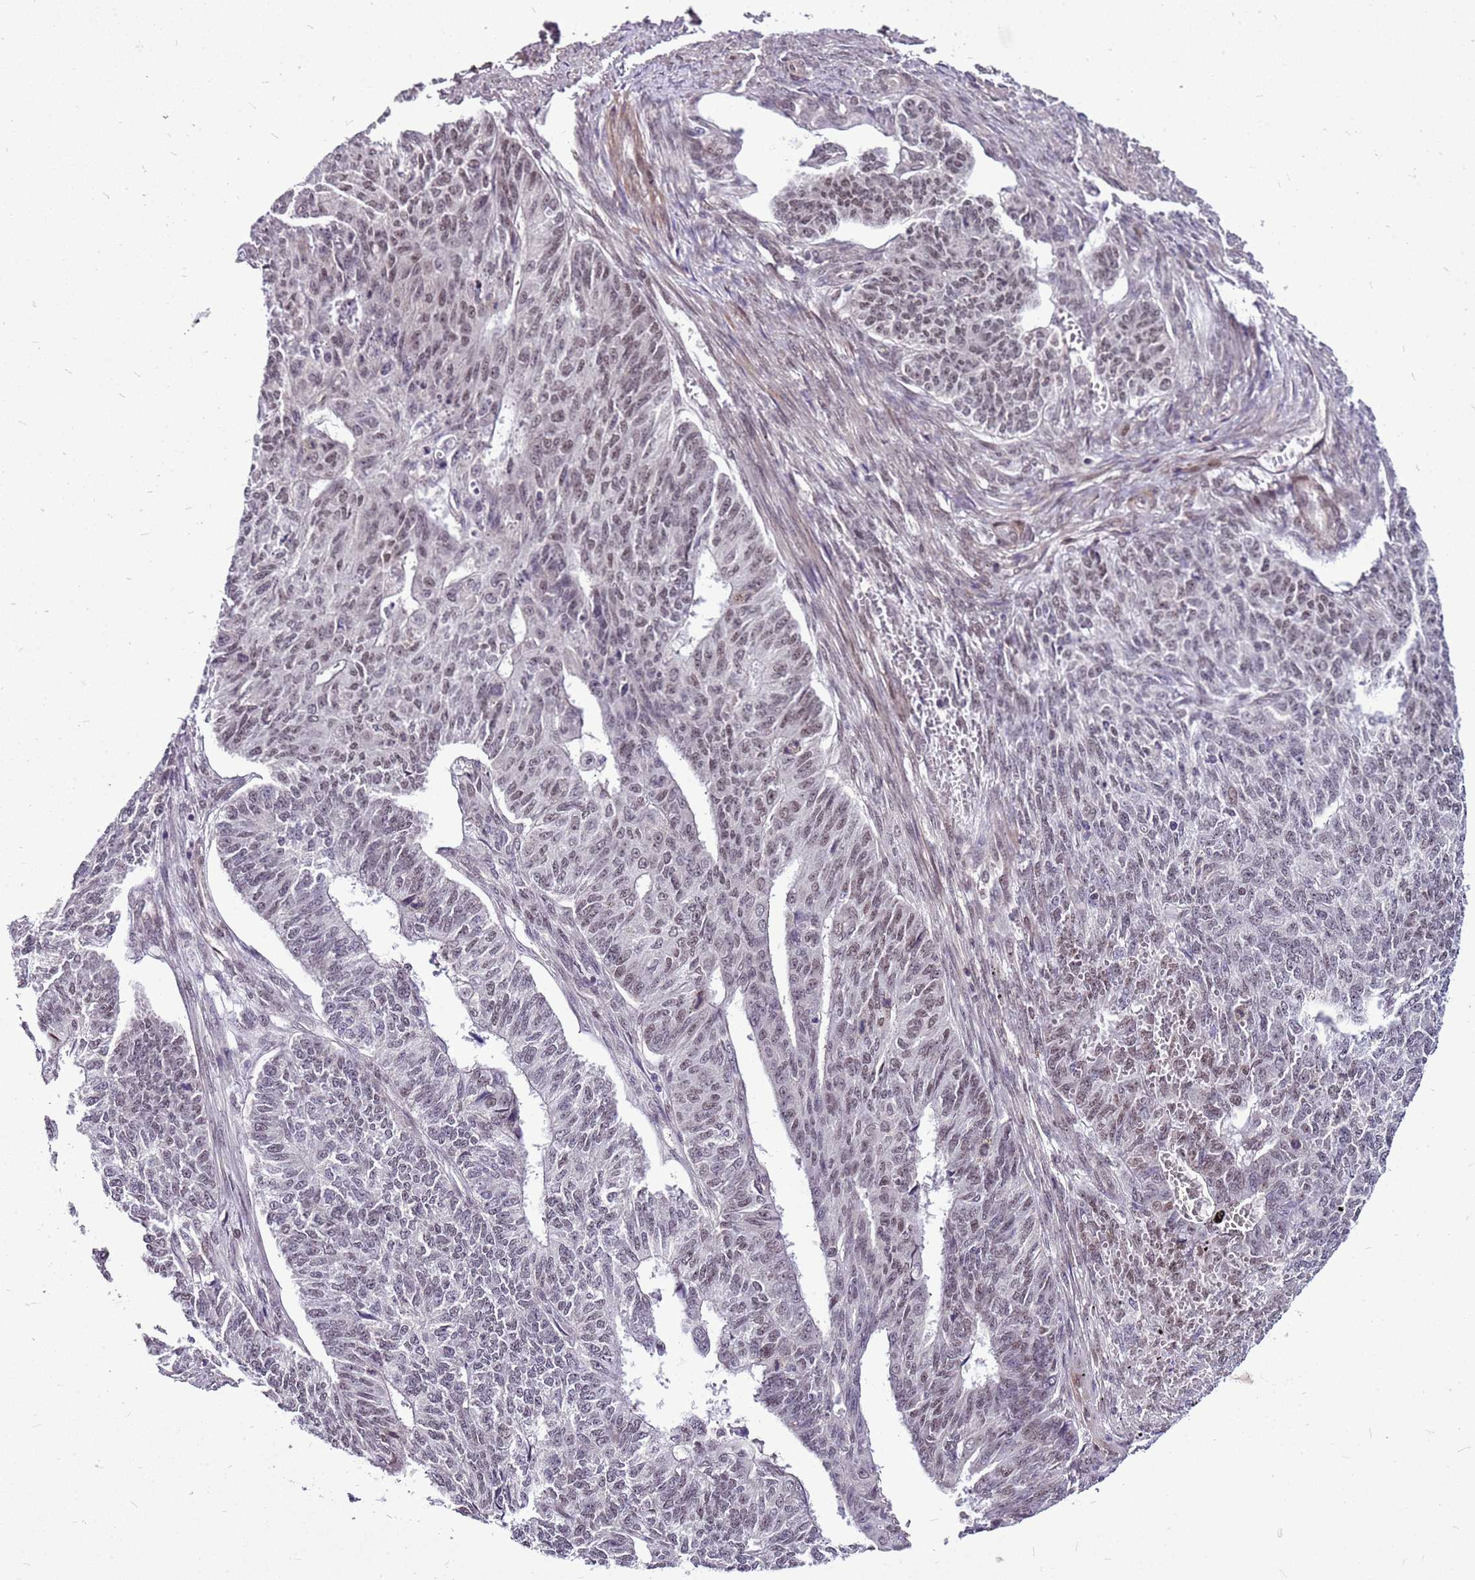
{"staining": {"intensity": "weak", "quantity": "25%-75%", "location": "nuclear"}, "tissue": "endometrial cancer", "cell_type": "Tumor cells", "image_type": "cancer", "snomed": [{"axis": "morphology", "description": "Adenocarcinoma, NOS"}, {"axis": "topography", "description": "Endometrium"}], "caption": "Endometrial cancer was stained to show a protein in brown. There is low levels of weak nuclear positivity in about 25%-75% of tumor cells.", "gene": "CCDC166", "patient": {"sex": "female", "age": 32}}